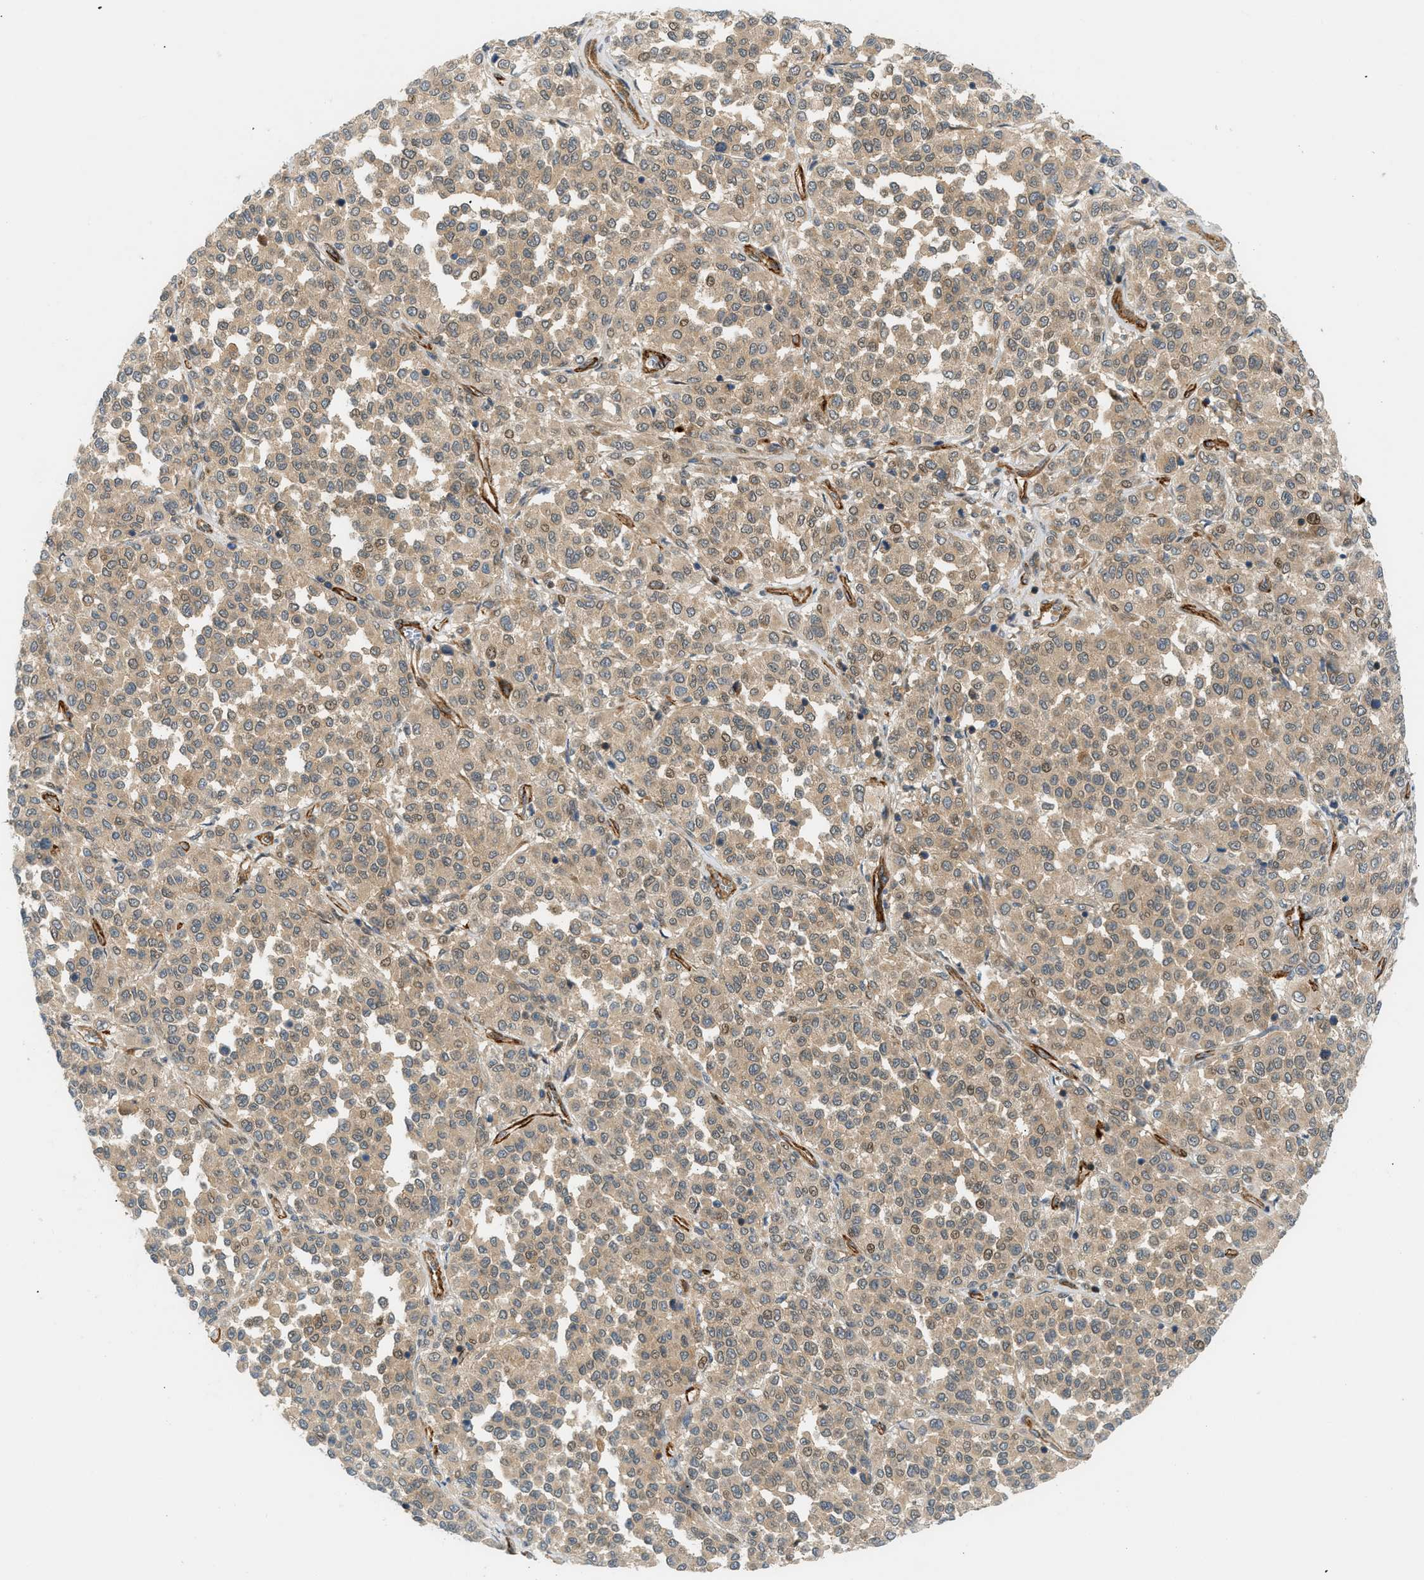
{"staining": {"intensity": "weak", "quantity": ">75%", "location": "cytoplasmic/membranous"}, "tissue": "melanoma", "cell_type": "Tumor cells", "image_type": "cancer", "snomed": [{"axis": "morphology", "description": "Malignant melanoma, Metastatic site"}, {"axis": "topography", "description": "Pancreas"}], "caption": "Malignant melanoma (metastatic site) was stained to show a protein in brown. There is low levels of weak cytoplasmic/membranous expression in approximately >75% of tumor cells.", "gene": "EDNRA", "patient": {"sex": "female", "age": 30}}